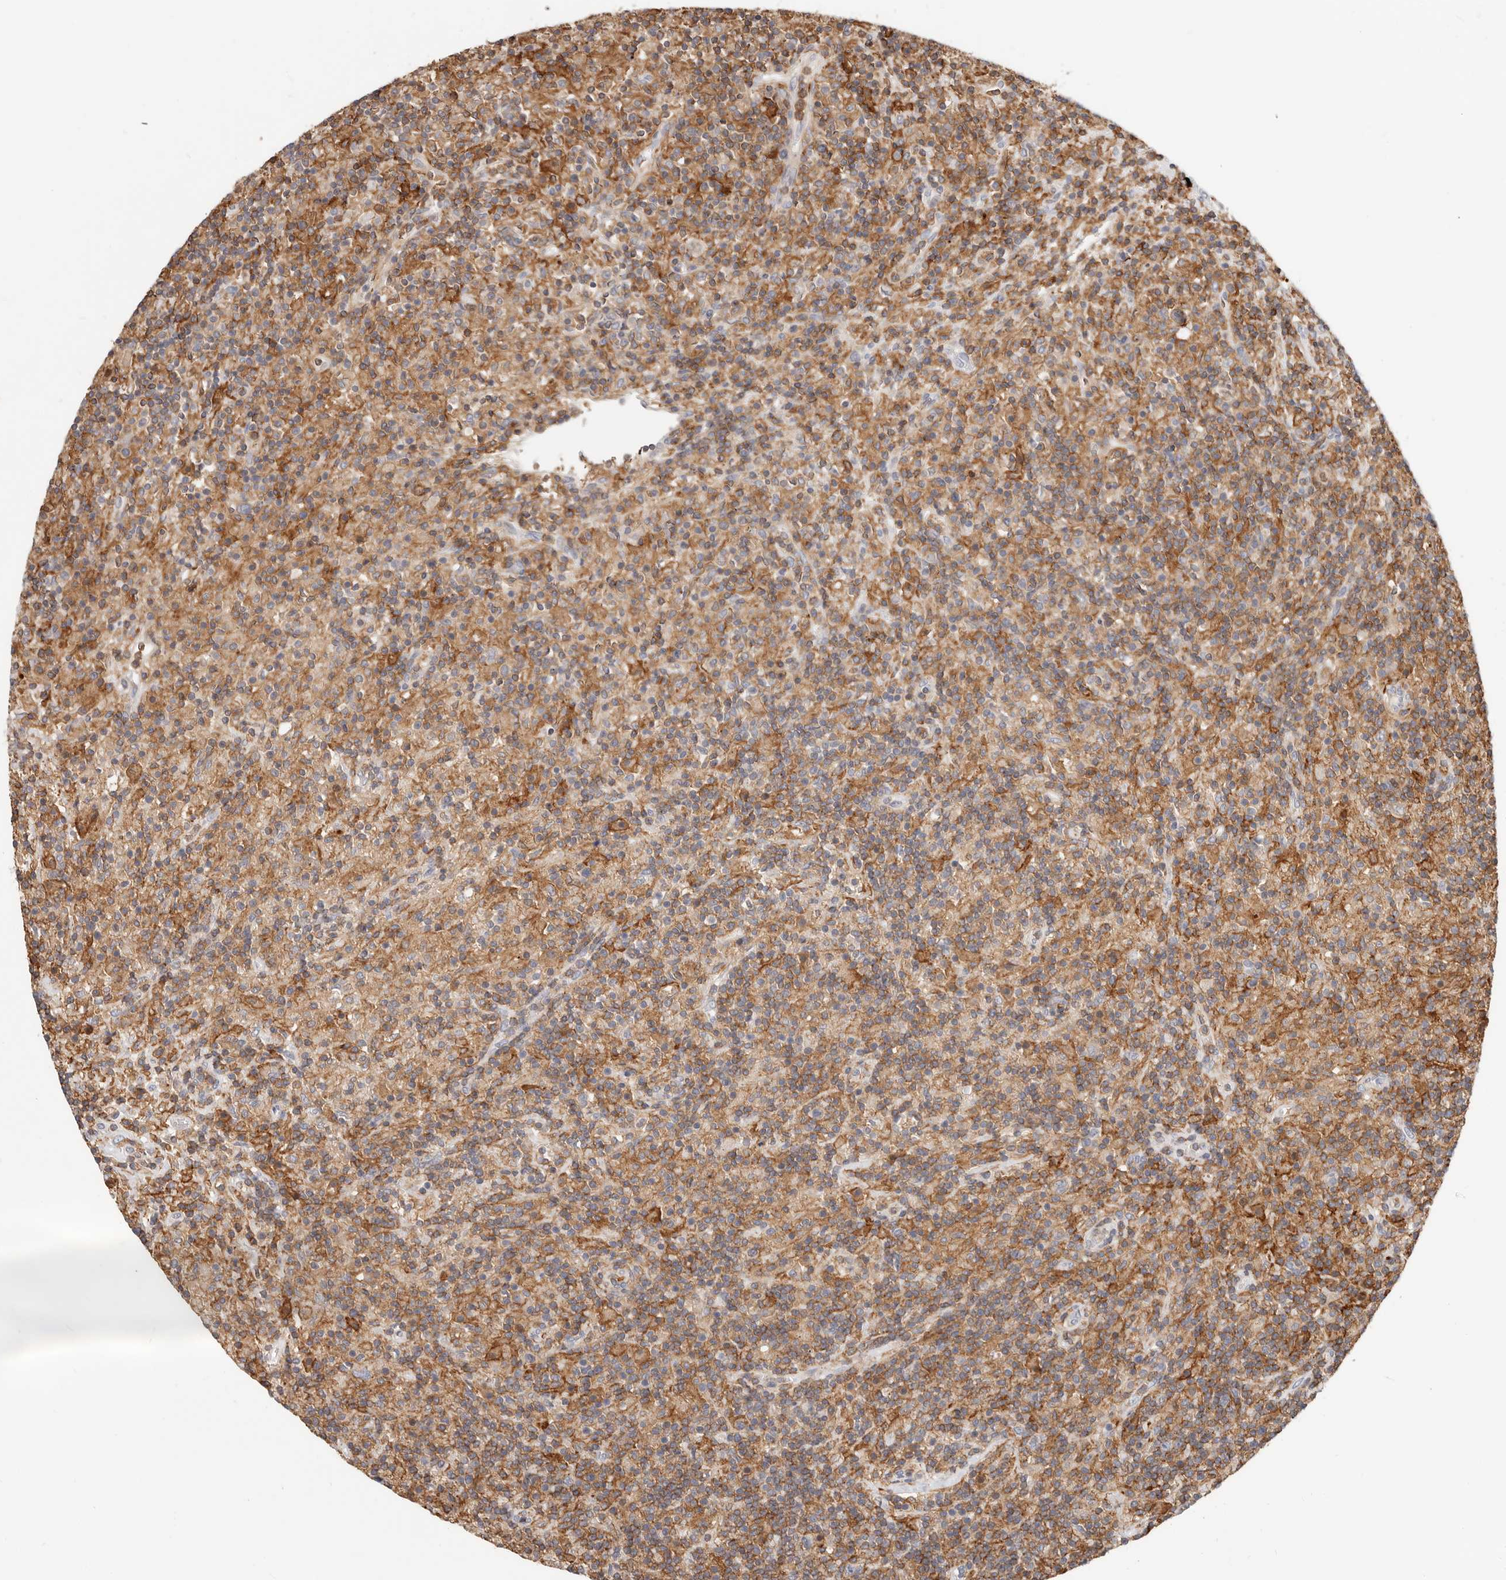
{"staining": {"intensity": "moderate", "quantity": "<25%", "location": "cytoplasmic/membranous"}, "tissue": "lymphoma", "cell_type": "Tumor cells", "image_type": "cancer", "snomed": [{"axis": "morphology", "description": "Hodgkin's disease, NOS"}, {"axis": "topography", "description": "Lymph node"}], "caption": "Immunohistochemistry (IHC) (DAB) staining of human Hodgkin's disease displays moderate cytoplasmic/membranous protein expression in approximately <25% of tumor cells.", "gene": "TMEM63B", "patient": {"sex": "male", "age": 70}}